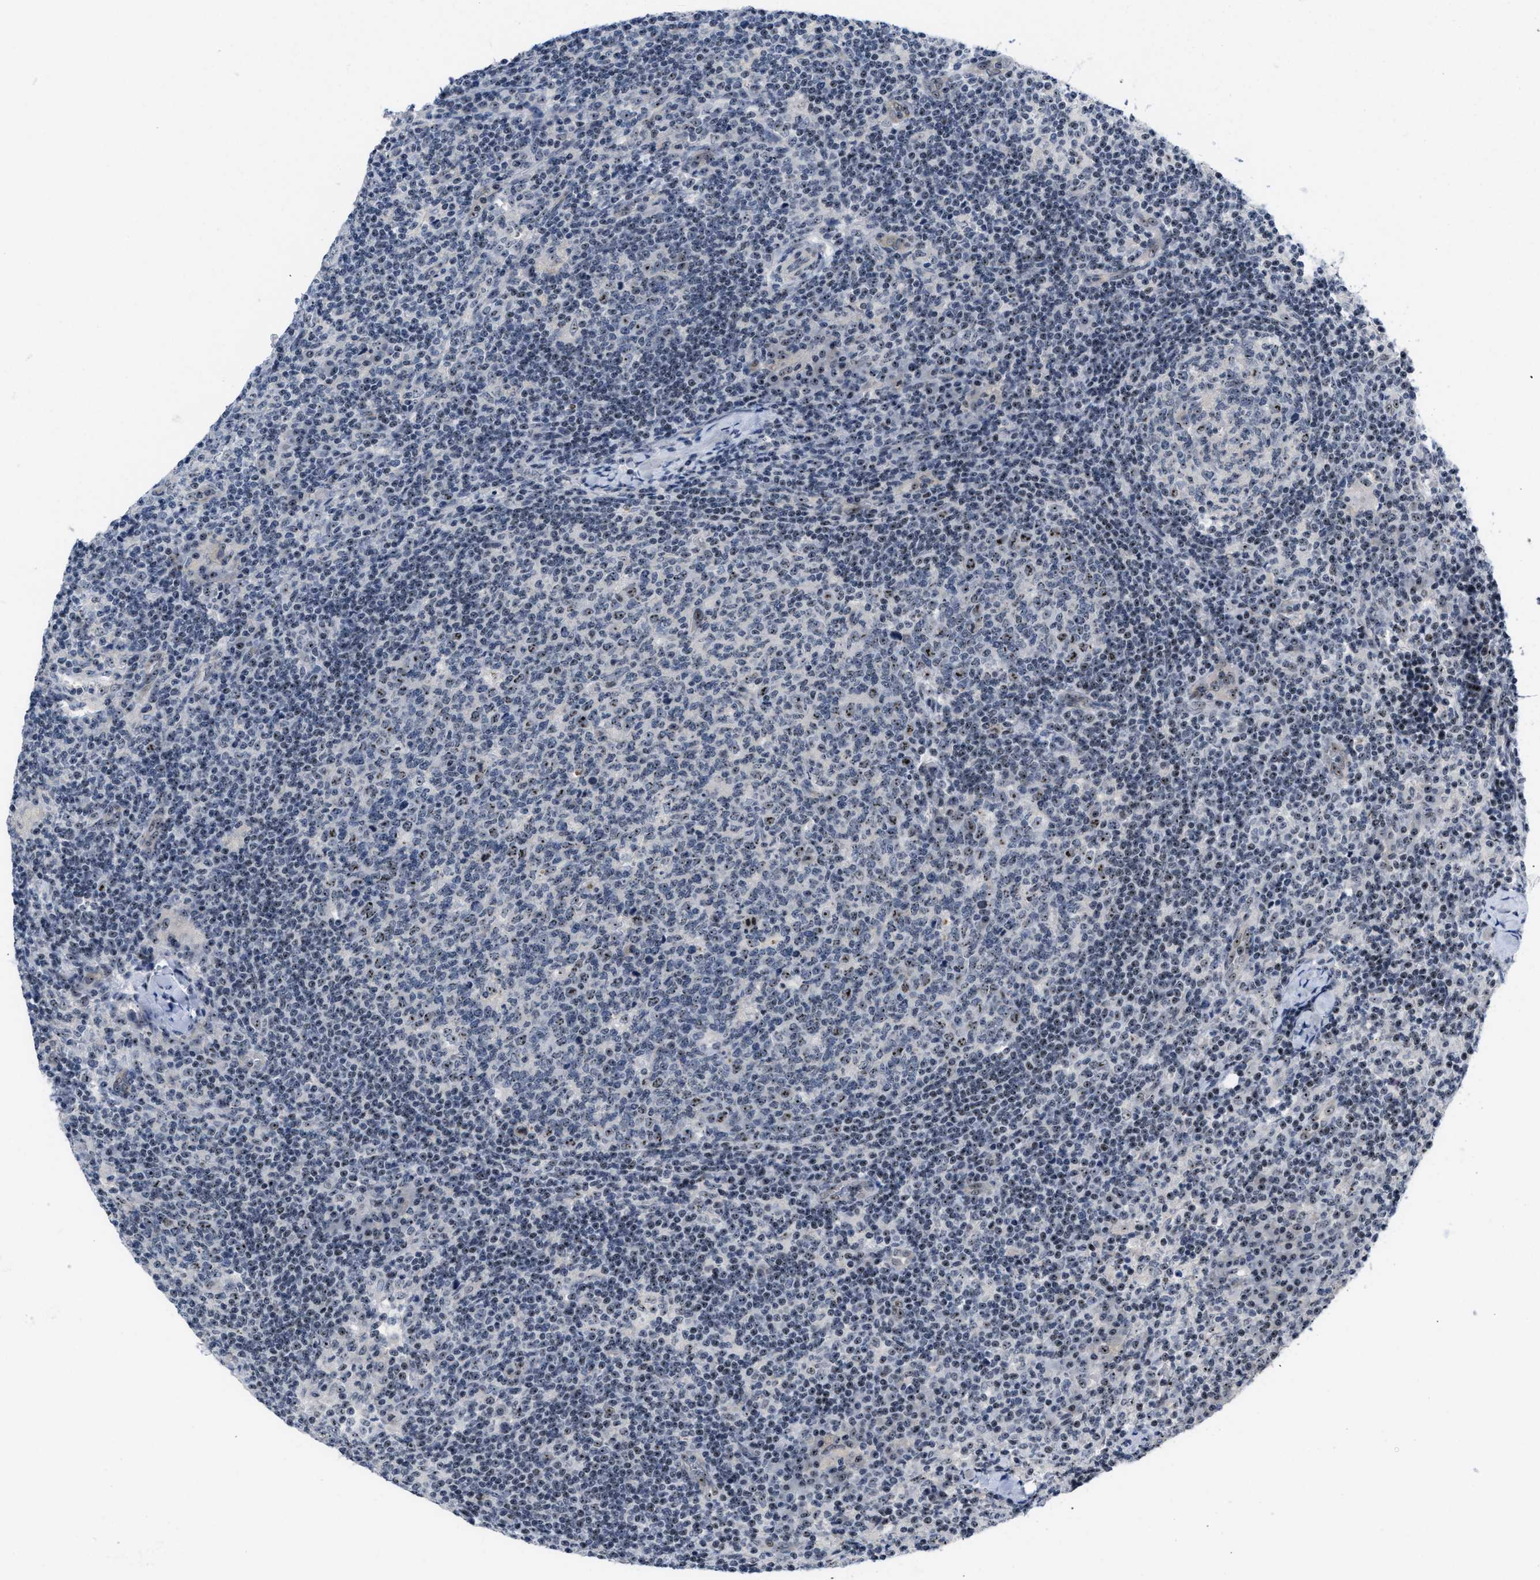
{"staining": {"intensity": "moderate", "quantity": "25%-75%", "location": "nuclear"}, "tissue": "lymph node", "cell_type": "Germinal center cells", "image_type": "normal", "snomed": [{"axis": "morphology", "description": "Normal tissue, NOS"}, {"axis": "morphology", "description": "Inflammation, NOS"}, {"axis": "topography", "description": "Lymph node"}], "caption": "Immunohistochemistry staining of benign lymph node, which exhibits medium levels of moderate nuclear expression in about 25%-75% of germinal center cells indicating moderate nuclear protein expression. The staining was performed using DAB (3,3'-diaminobenzidine) (brown) for protein detection and nuclei were counterstained in hematoxylin (blue).", "gene": "NOP58", "patient": {"sex": "male", "age": 55}}